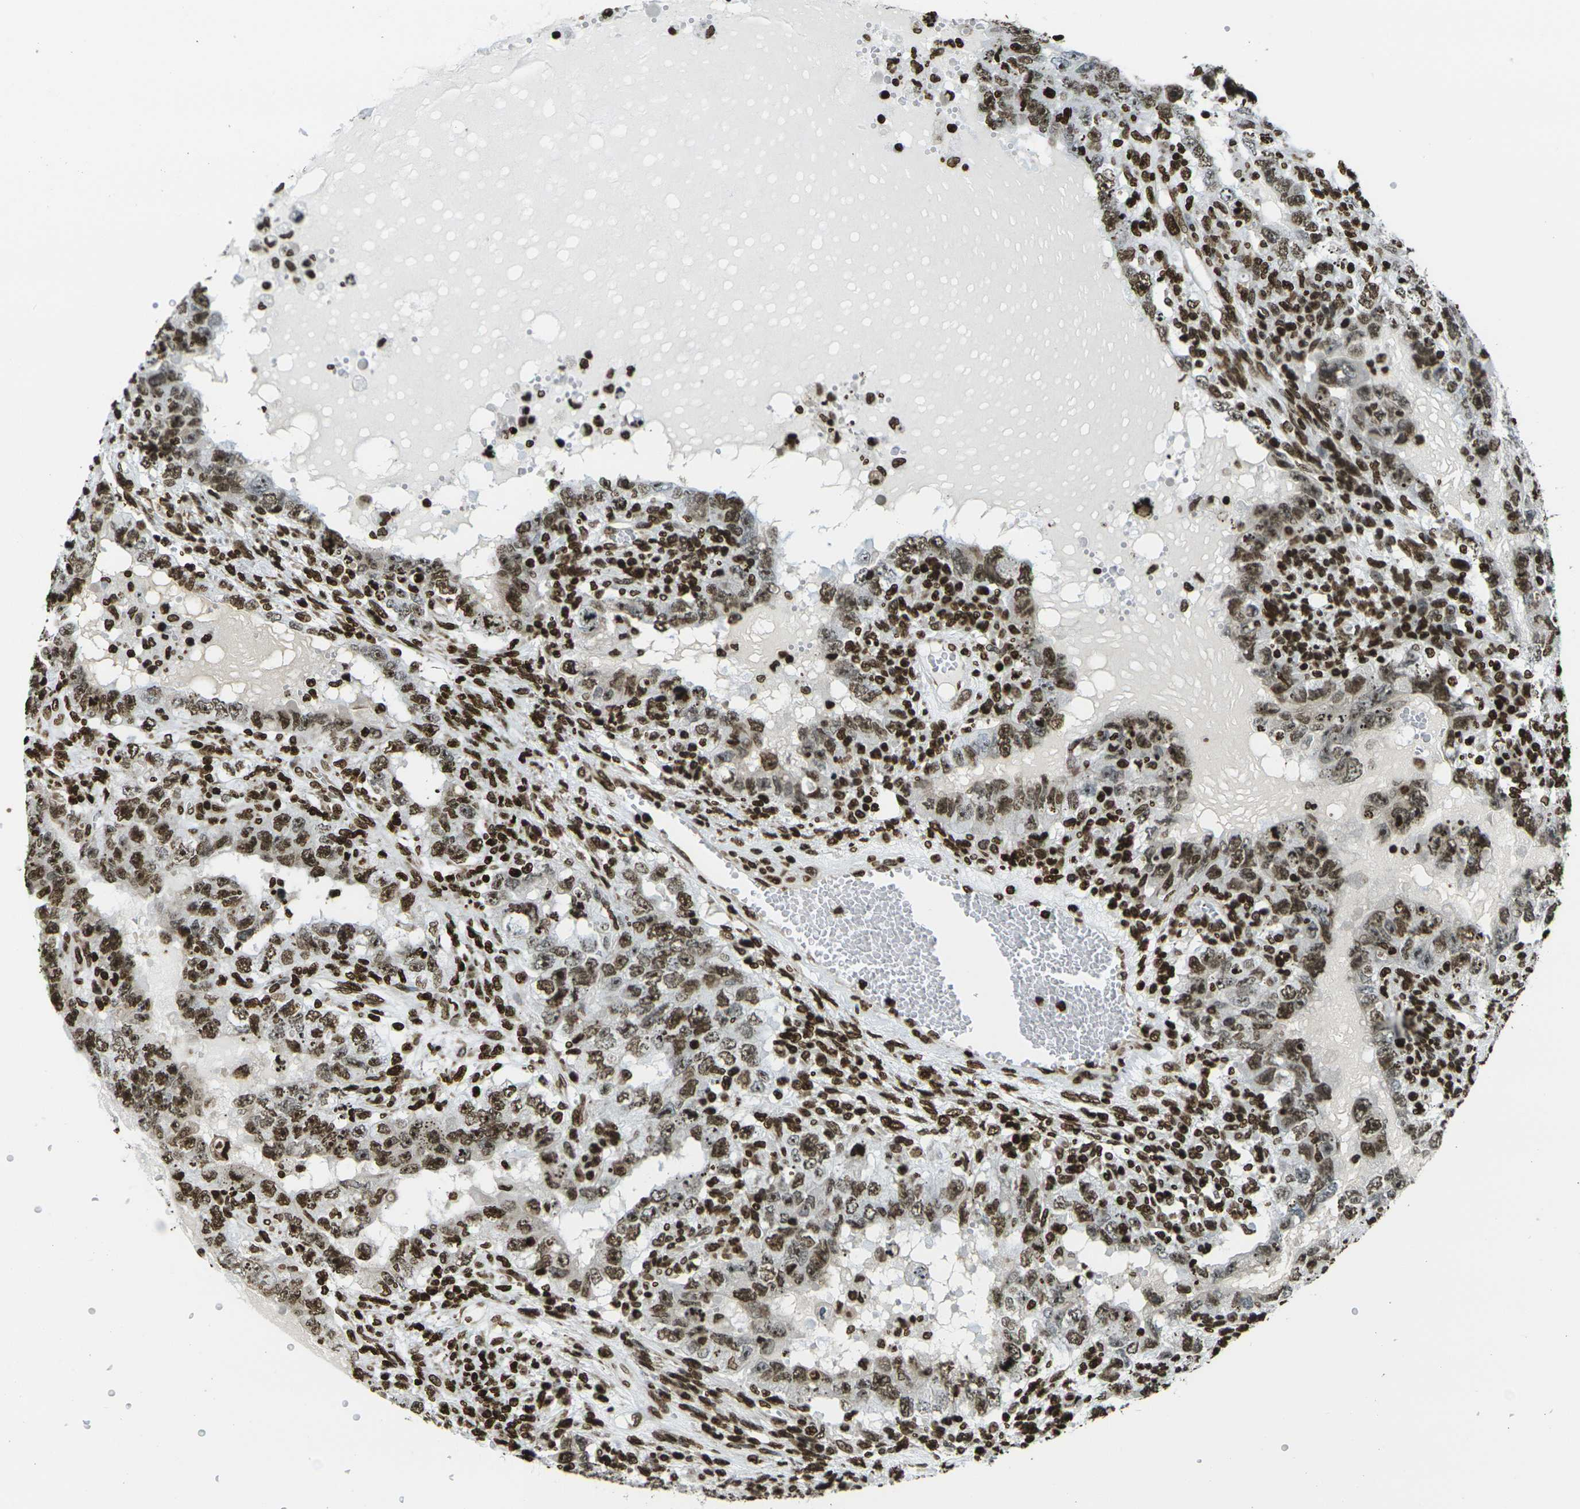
{"staining": {"intensity": "moderate", "quantity": ">75%", "location": "nuclear"}, "tissue": "testis cancer", "cell_type": "Tumor cells", "image_type": "cancer", "snomed": [{"axis": "morphology", "description": "Carcinoma, Embryonal, NOS"}, {"axis": "topography", "description": "Testis"}], "caption": "A photomicrograph showing moderate nuclear expression in approximately >75% of tumor cells in testis embryonal carcinoma, as visualized by brown immunohistochemical staining.", "gene": "H1-2", "patient": {"sex": "male", "age": 26}}